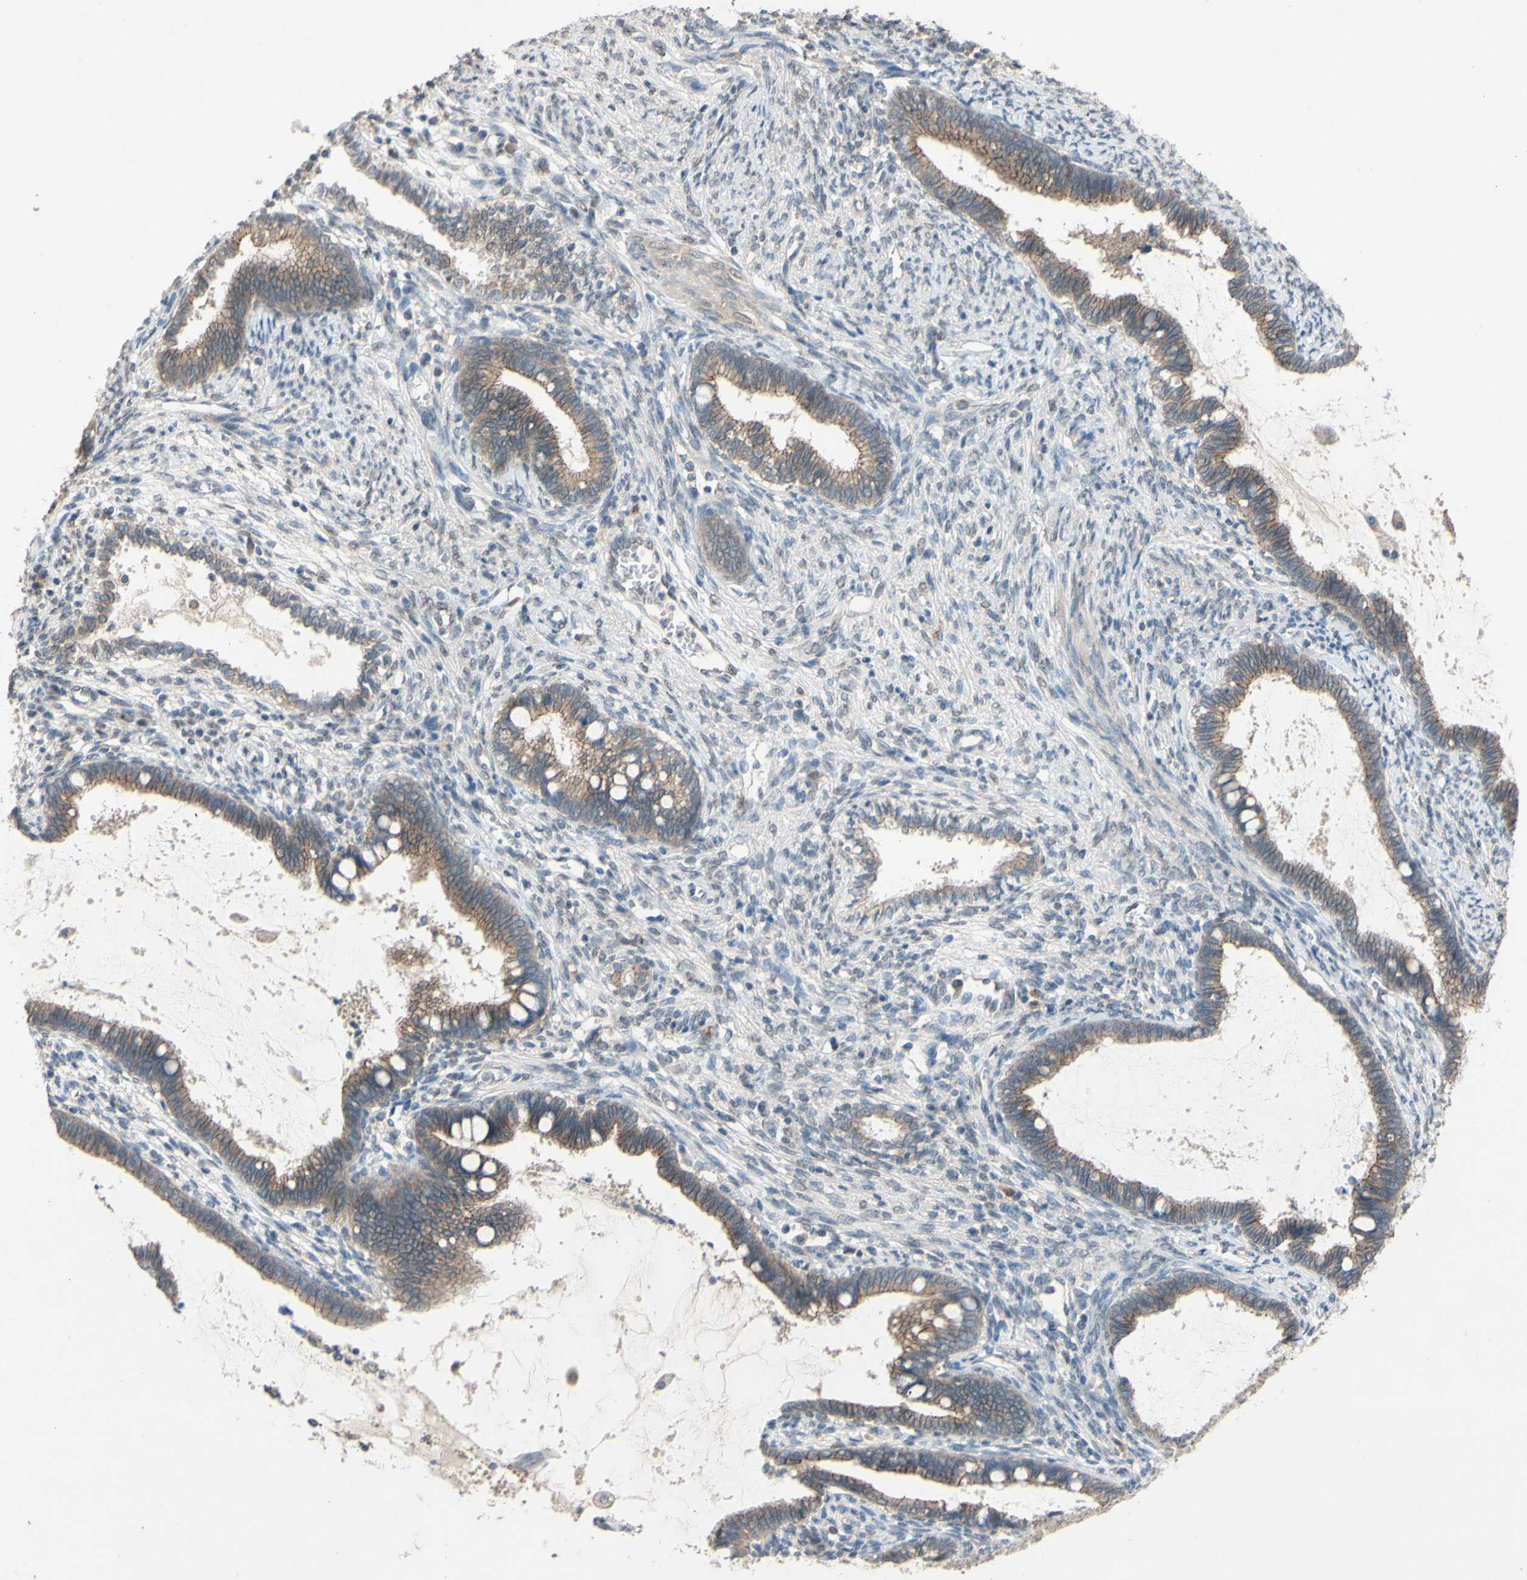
{"staining": {"intensity": "moderate", "quantity": ">75%", "location": "cytoplasmic/membranous"}, "tissue": "cervical cancer", "cell_type": "Tumor cells", "image_type": "cancer", "snomed": [{"axis": "morphology", "description": "Adenocarcinoma, NOS"}, {"axis": "topography", "description": "Cervix"}], "caption": "This photomicrograph displays adenocarcinoma (cervical) stained with immunohistochemistry to label a protein in brown. The cytoplasmic/membranous of tumor cells show moderate positivity for the protein. Nuclei are counter-stained blue.", "gene": "CDCP1", "patient": {"sex": "female", "age": 44}}